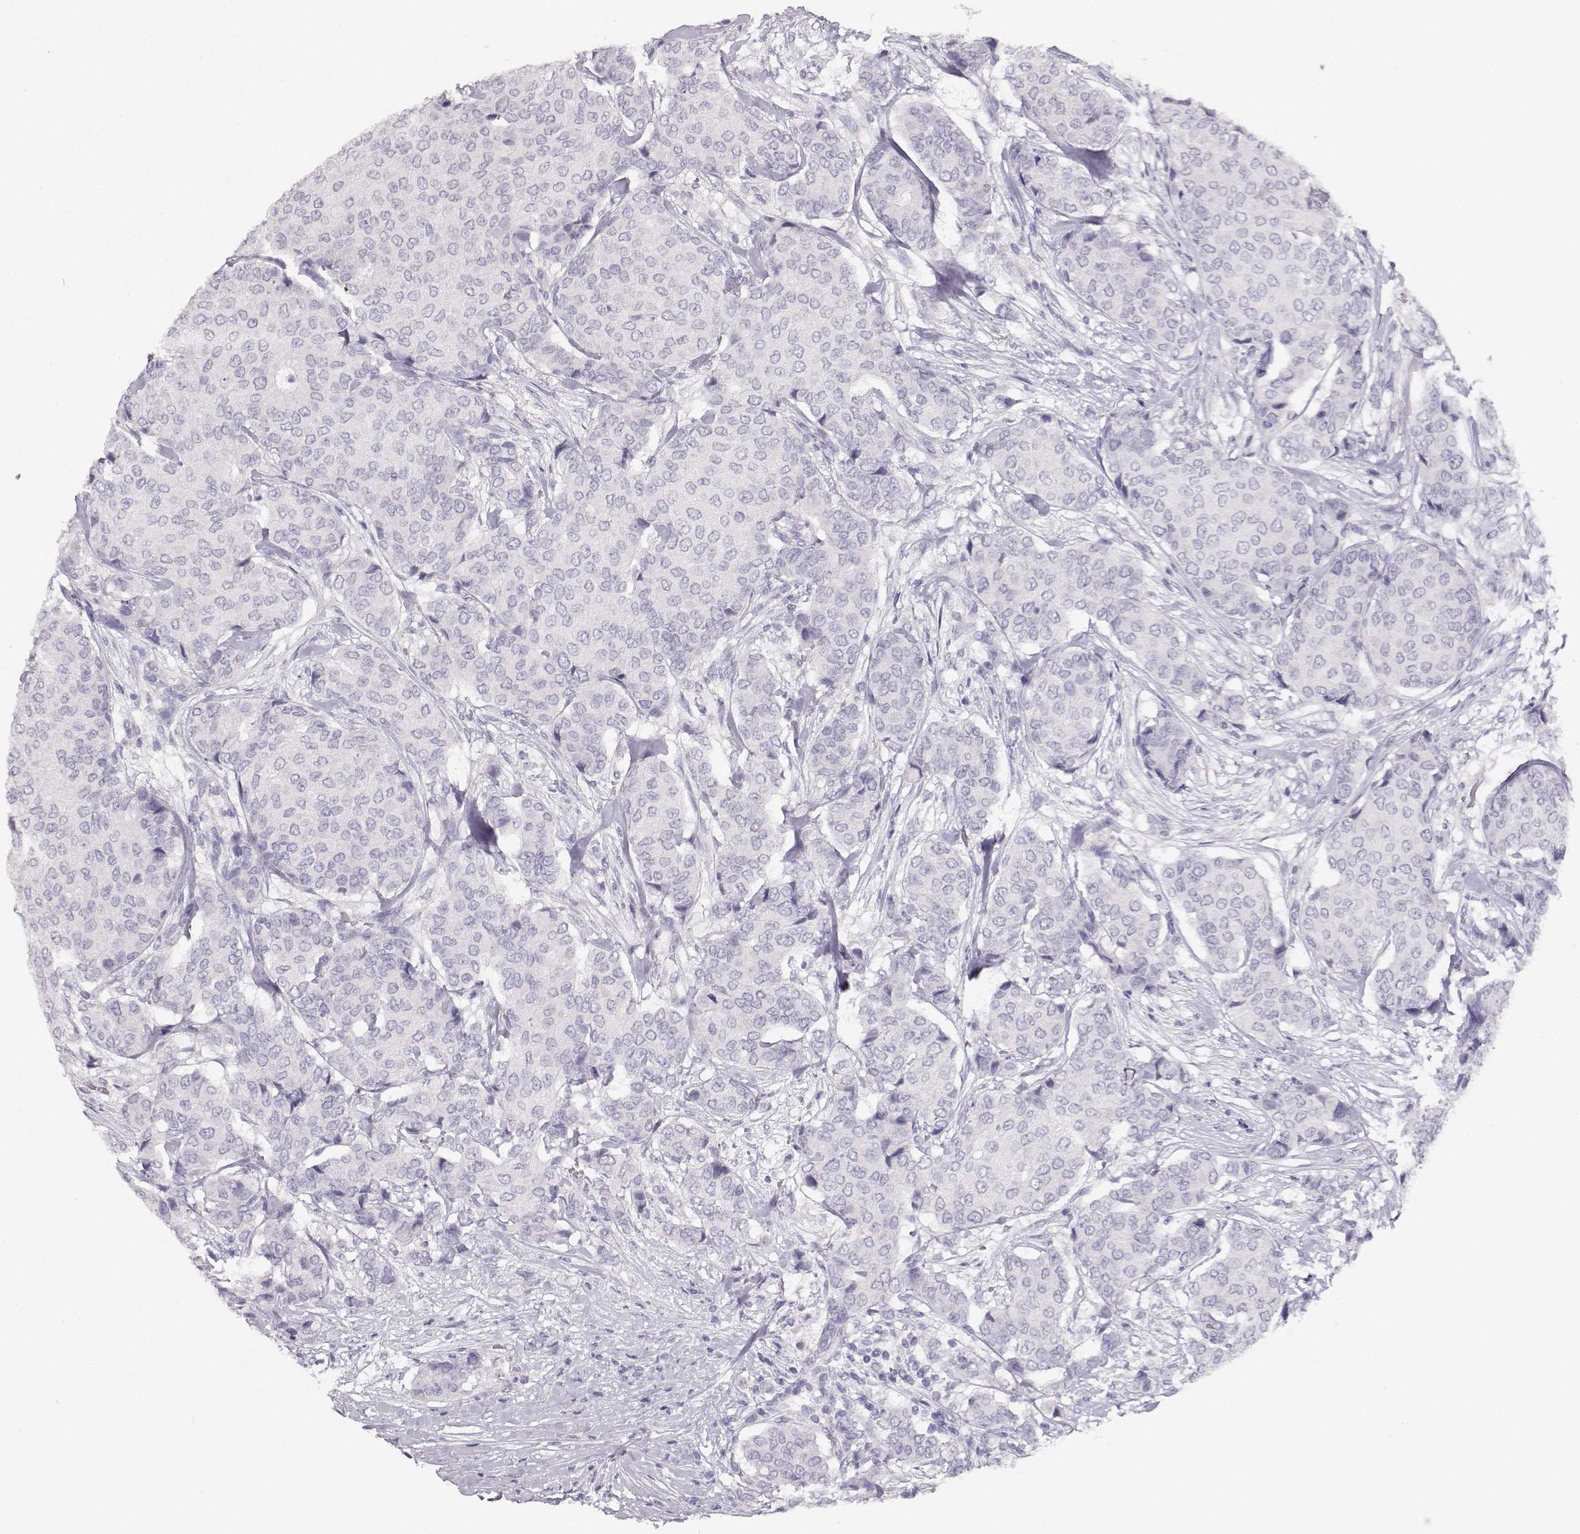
{"staining": {"intensity": "negative", "quantity": "none", "location": "none"}, "tissue": "breast cancer", "cell_type": "Tumor cells", "image_type": "cancer", "snomed": [{"axis": "morphology", "description": "Duct carcinoma"}, {"axis": "topography", "description": "Breast"}], "caption": "An image of breast cancer (intraductal carcinoma) stained for a protein demonstrates no brown staining in tumor cells.", "gene": "MAGEC1", "patient": {"sex": "female", "age": 75}}